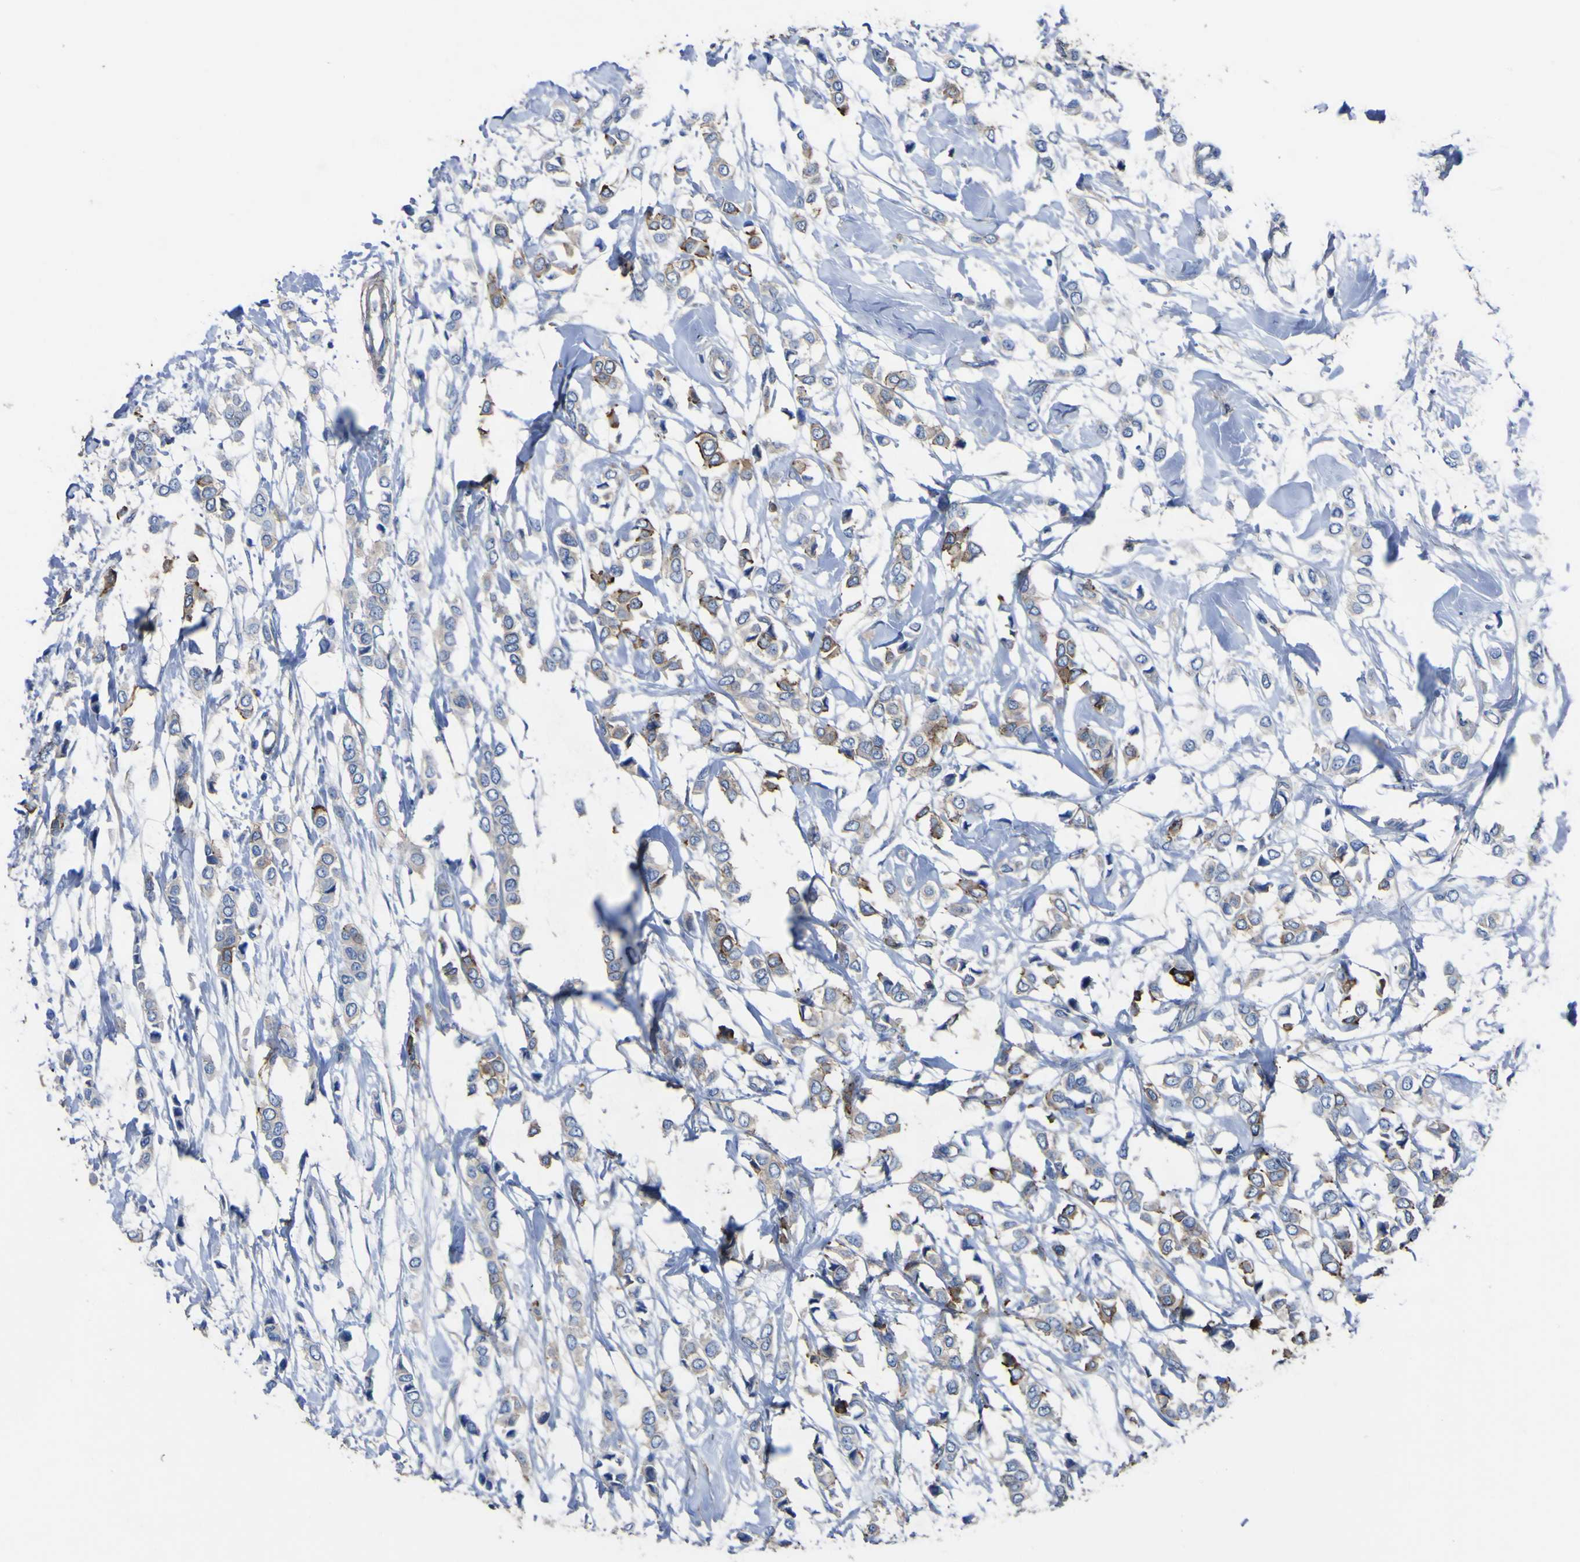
{"staining": {"intensity": "strong", "quantity": "<25%", "location": "cytoplasmic/membranous"}, "tissue": "breast cancer", "cell_type": "Tumor cells", "image_type": "cancer", "snomed": [{"axis": "morphology", "description": "Lobular carcinoma"}, {"axis": "topography", "description": "Breast"}], "caption": "Protein expression analysis of lobular carcinoma (breast) exhibits strong cytoplasmic/membranous expression in about <25% of tumor cells.", "gene": "AGO4", "patient": {"sex": "female", "age": 51}}